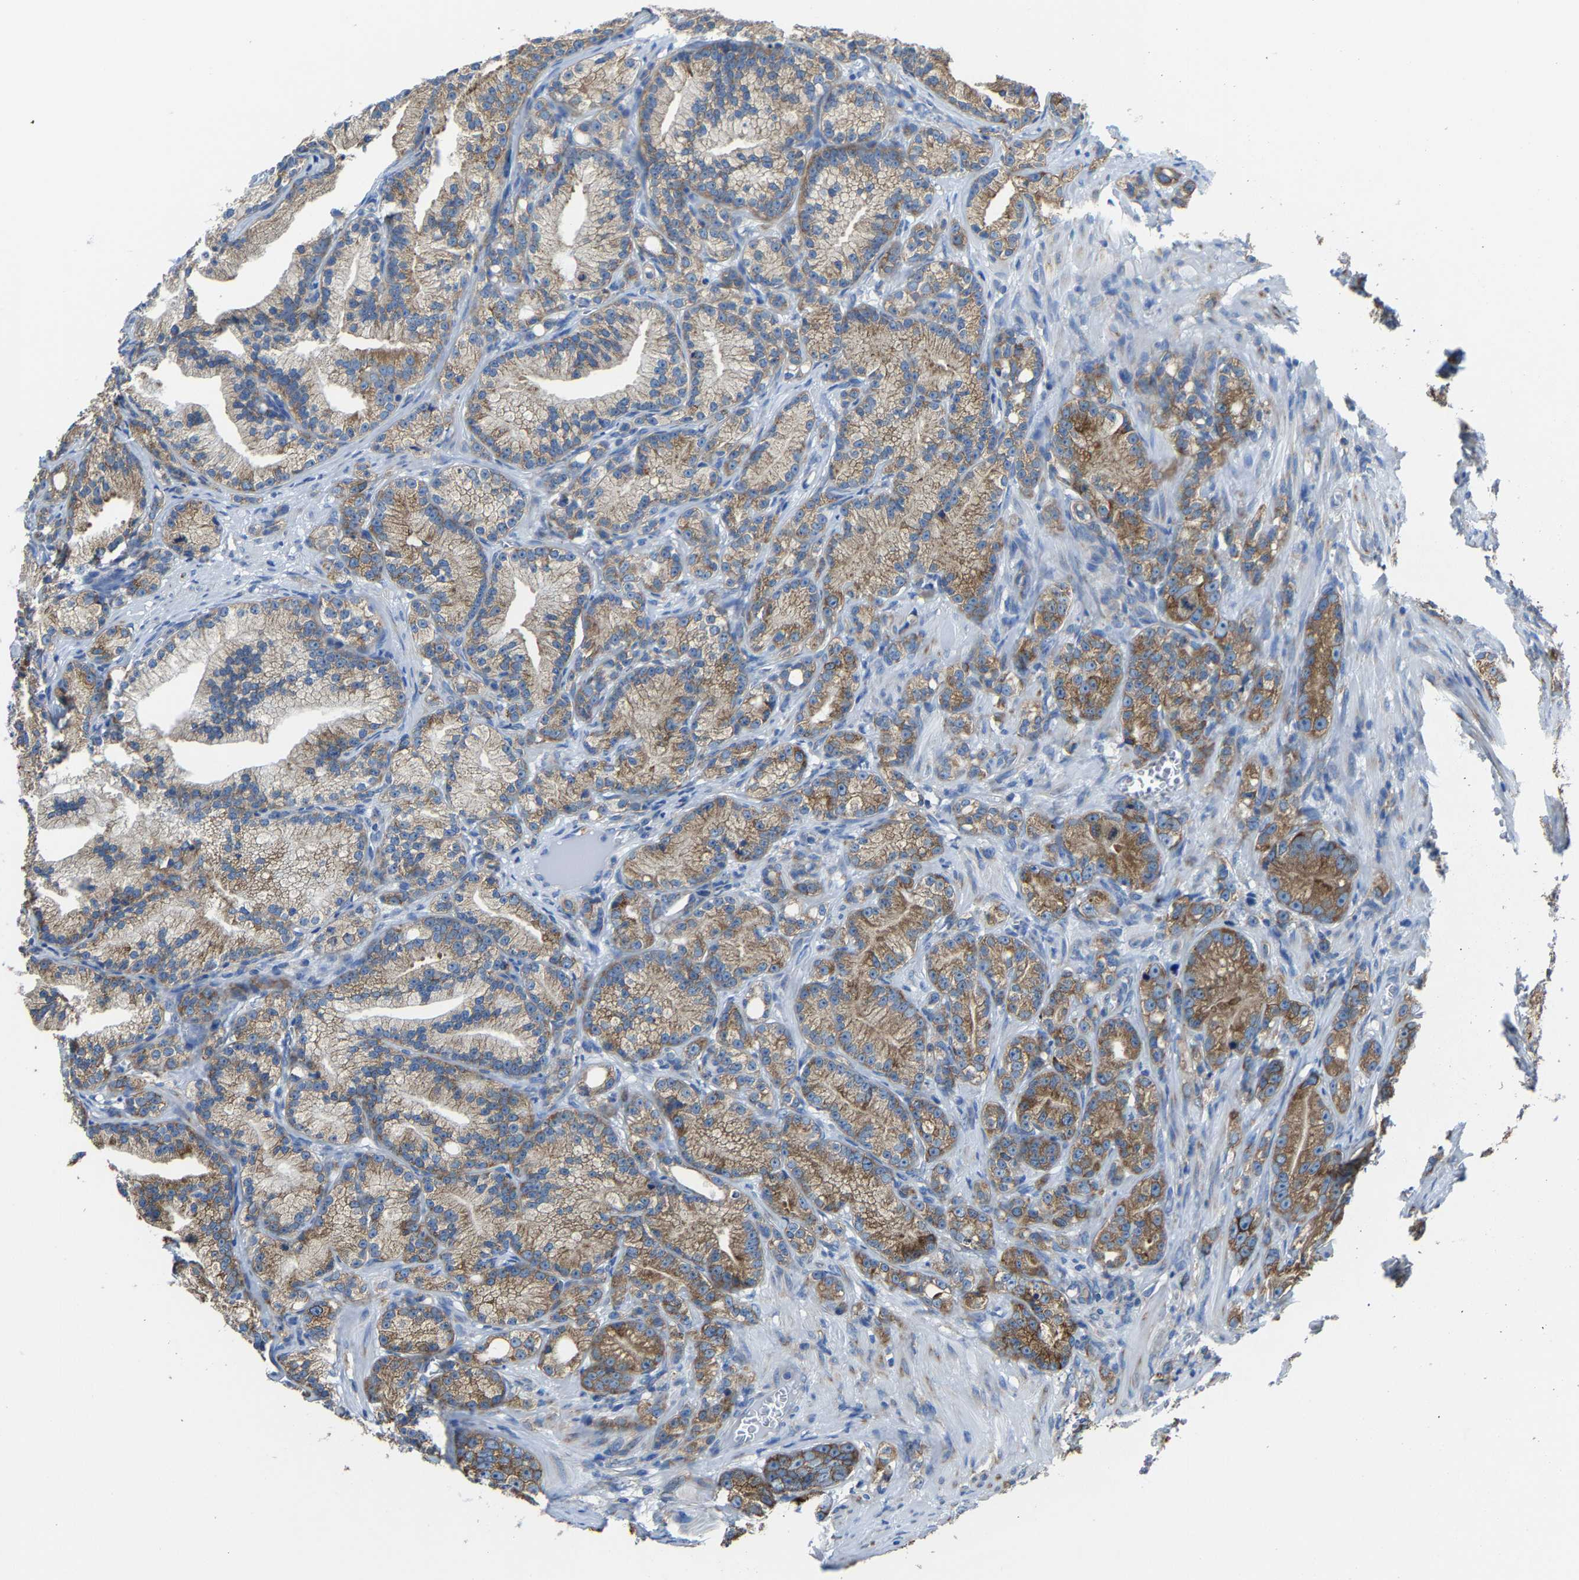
{"staining": {"intensity": "strong", "quantity": "25%-75%", "location": "cytoplasmic/membranous"}, "tissue": "prostate cancer", "cell_type": "Tumor cells", "image_type": "cancer", "snomed": [{"axis": "morphology", "description": "Adenocarcinoma, Low grade"}, {"axis": "topography", "description": "Prostate"}], "caption": "Immunohistochemical staining of human prostate cancer demonstrates high levels of strong cytoplasmic/membranous protein staining in about 25%-75% of tumor cells.", "gene": "G3BP2", "patient": {"sex": "male", "age": 89}}